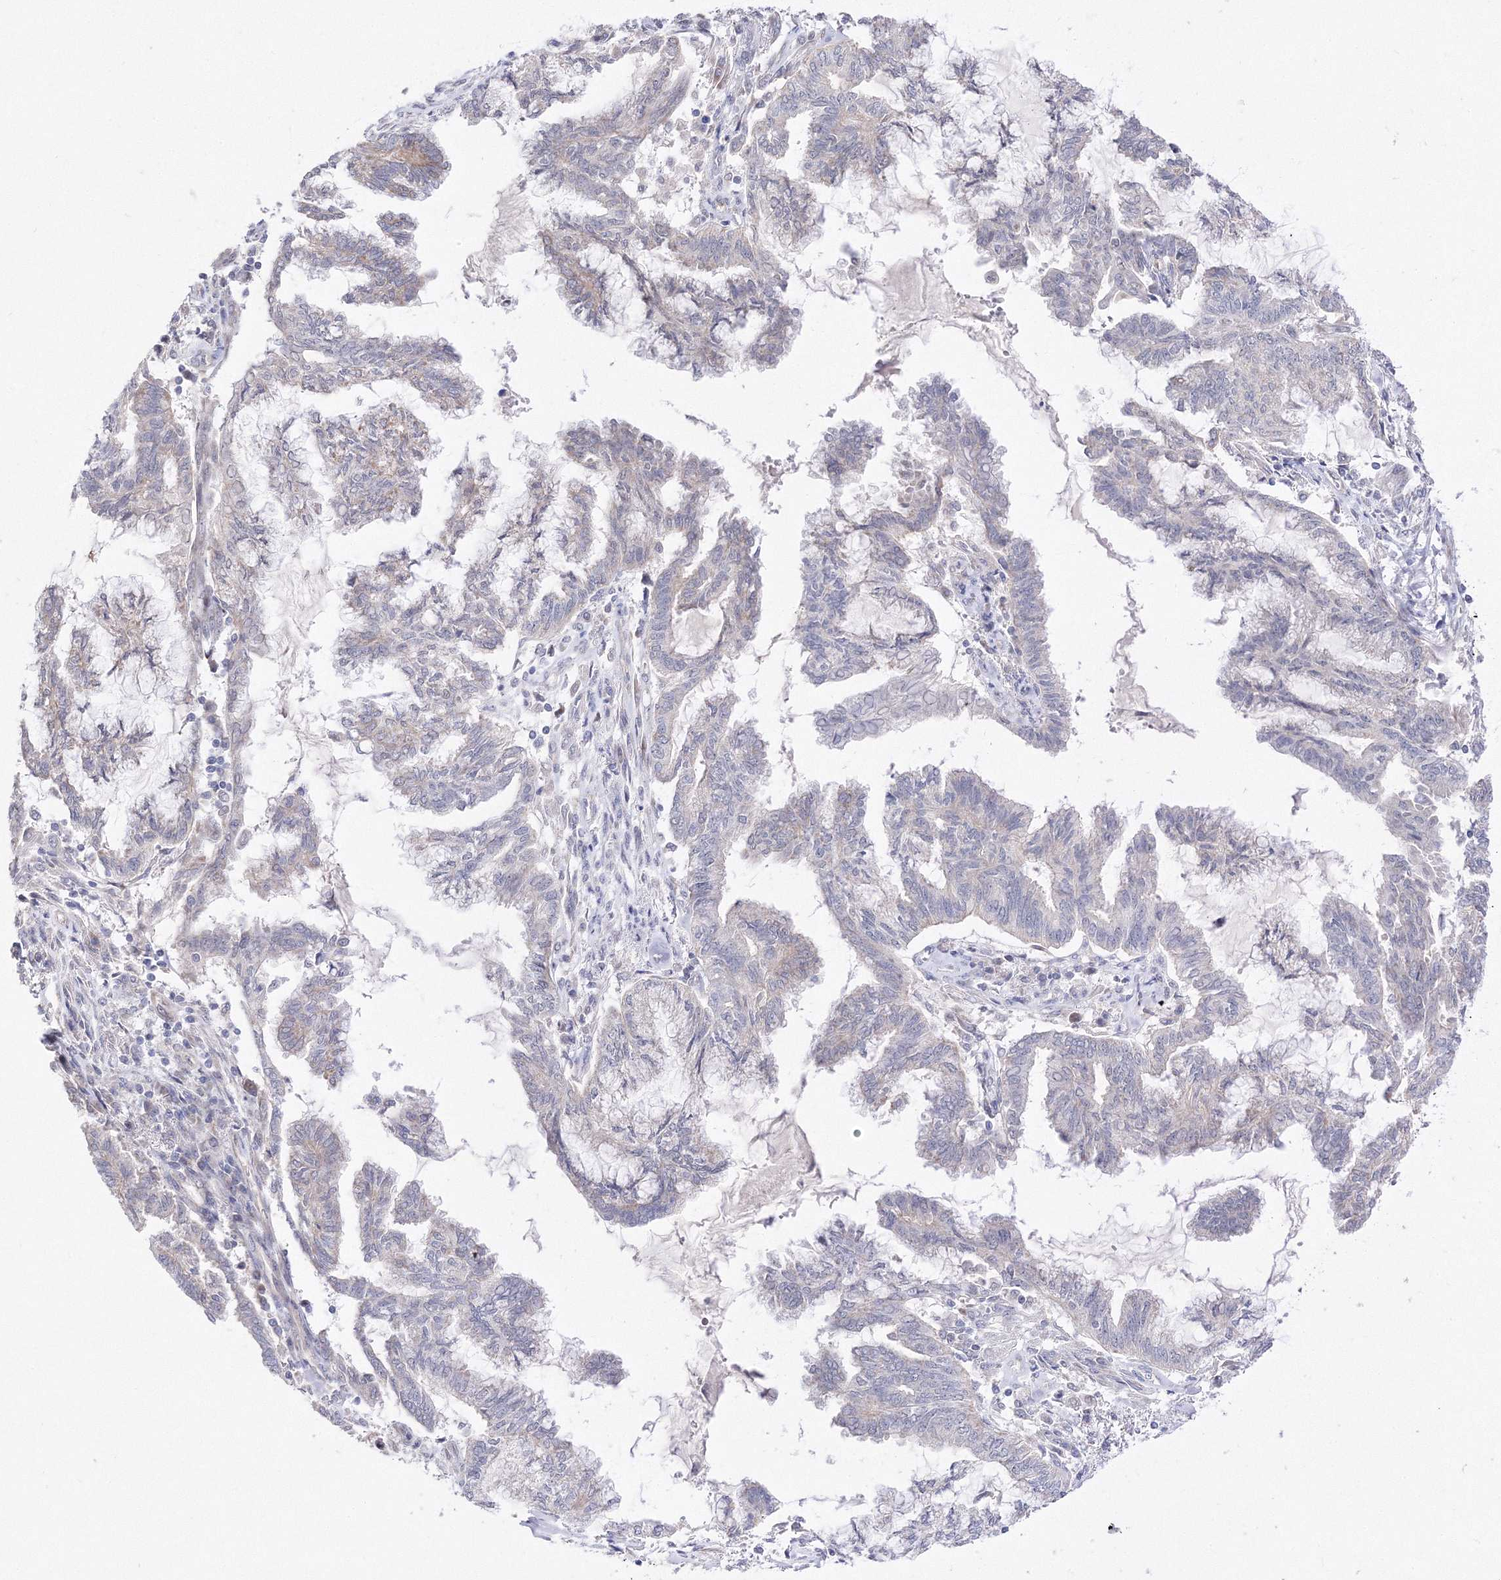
{"staining": {"intensity": "negative", "quantity": "none", "location": "none"}, "tissue": "endometrial cancer", "cell_type": "Tumor cells", "image_type": "cancer", "snomed": [{"axis": "morphology", "description": "Adenocarcinoma, NOS"}, {"axis": "topography", "description": "Endometrium"}], "caption": "This image is of endometrial adenocarcinoma stained with immunohistochemistry (IHC) to label a protein in brown with the nuclei are counter-stained blue. There is no positivity in tumor cells. The staining is performed using DAB (3,3'-diaminobenzidine) brown chromogen with nuclei counter-stained in using hematoxylin.", "gene": "DALRD3", "patient": {"sex": "female", "age": 86}}